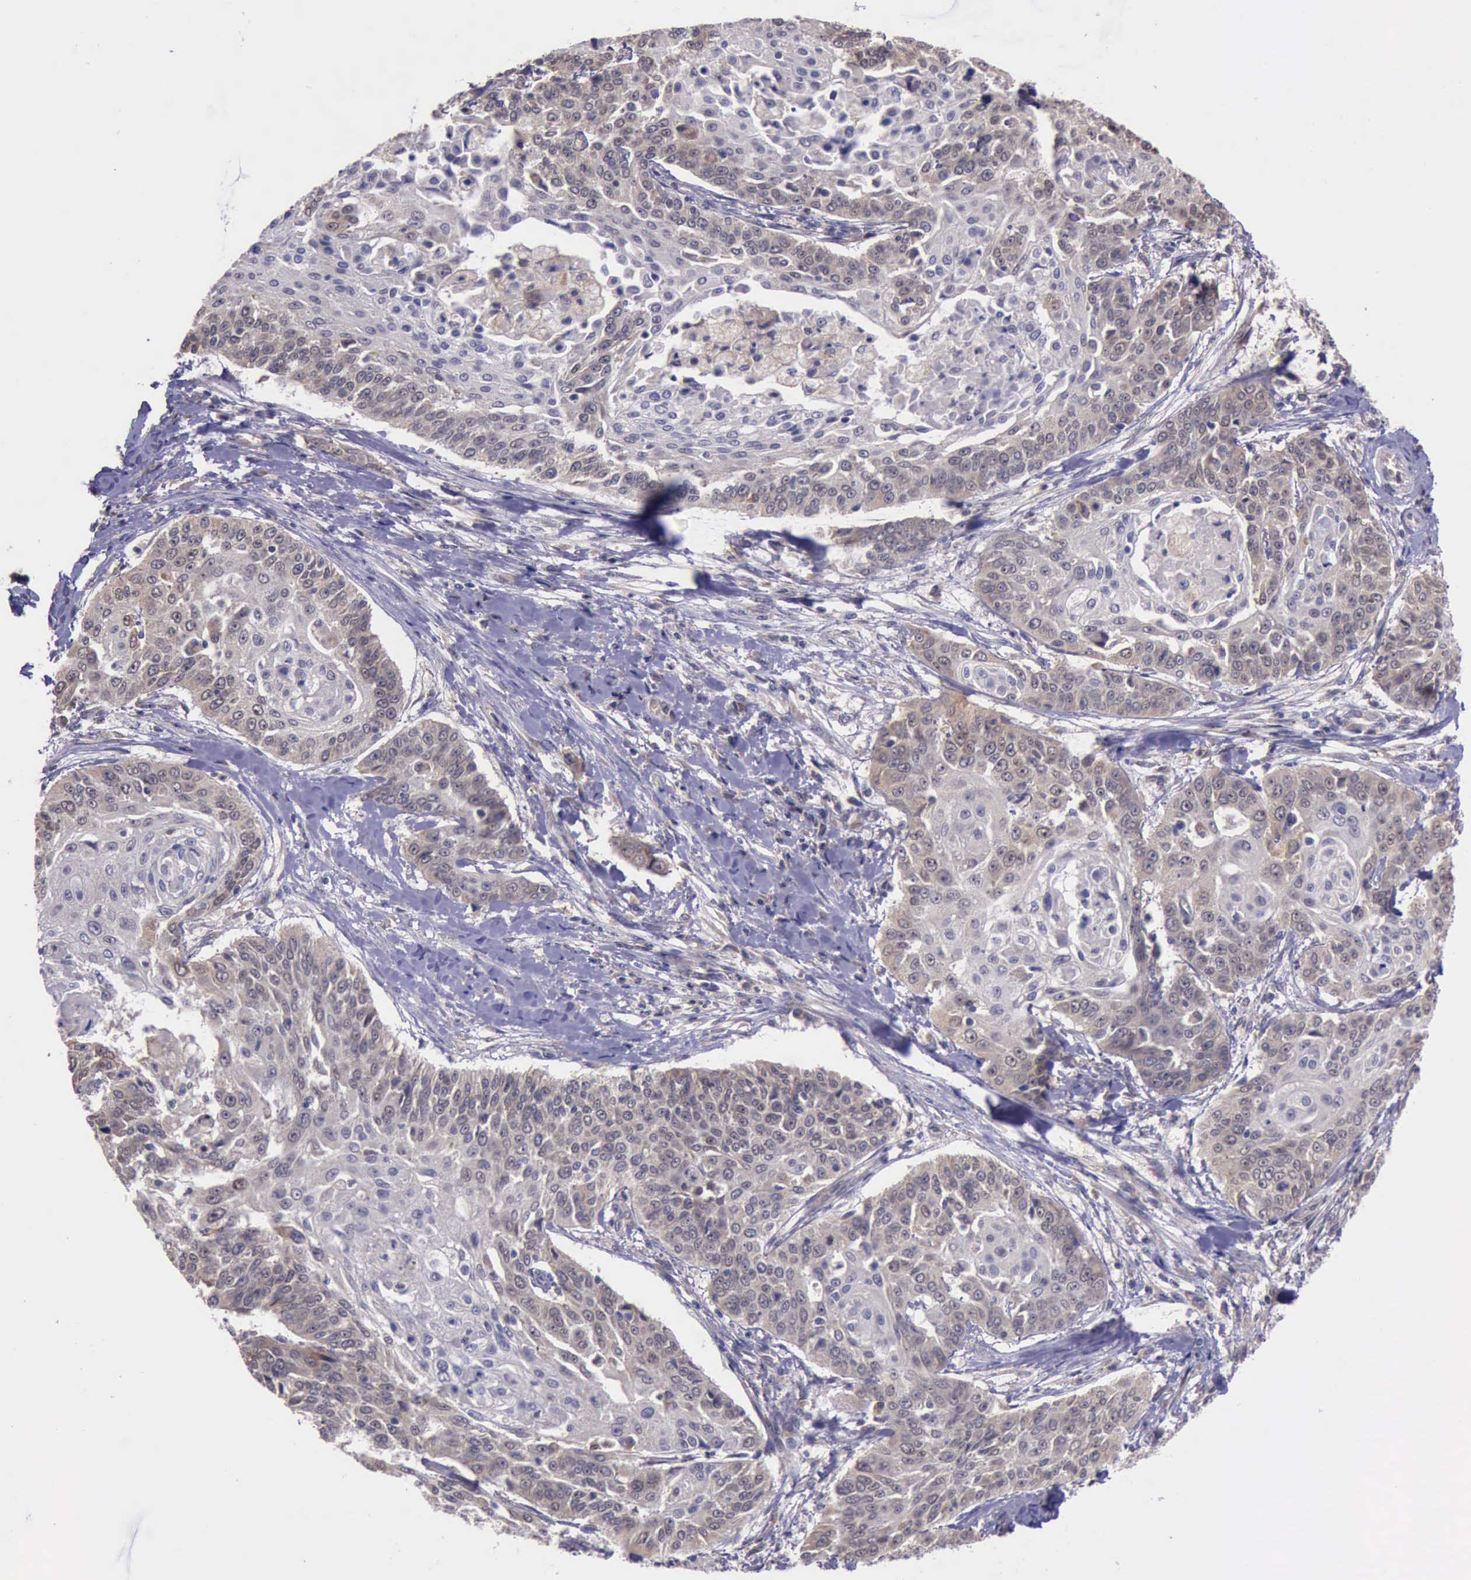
{"staining": {"intensity": "weak", "quantity": "25%-75%", "location": "cytoplasmic/membranous"}, "tissue": "cervical cancer", "cell_type": "Tumor cells", "image_type": "cancer", "snomed": [{"axis": "morphology", "description": "Squamous cell carcinoma, NOS"}, {"axis": "topography", "description": "Cervix"}], "caption": "Cervical cancer (squamous cell carcinoma) tissue demonstrates weak cytoplasmic/membranous staining in approximately 25%-75% of tumor cells", "gene": "PLEK2", "patient": {"sex": "female", "age": 64}}